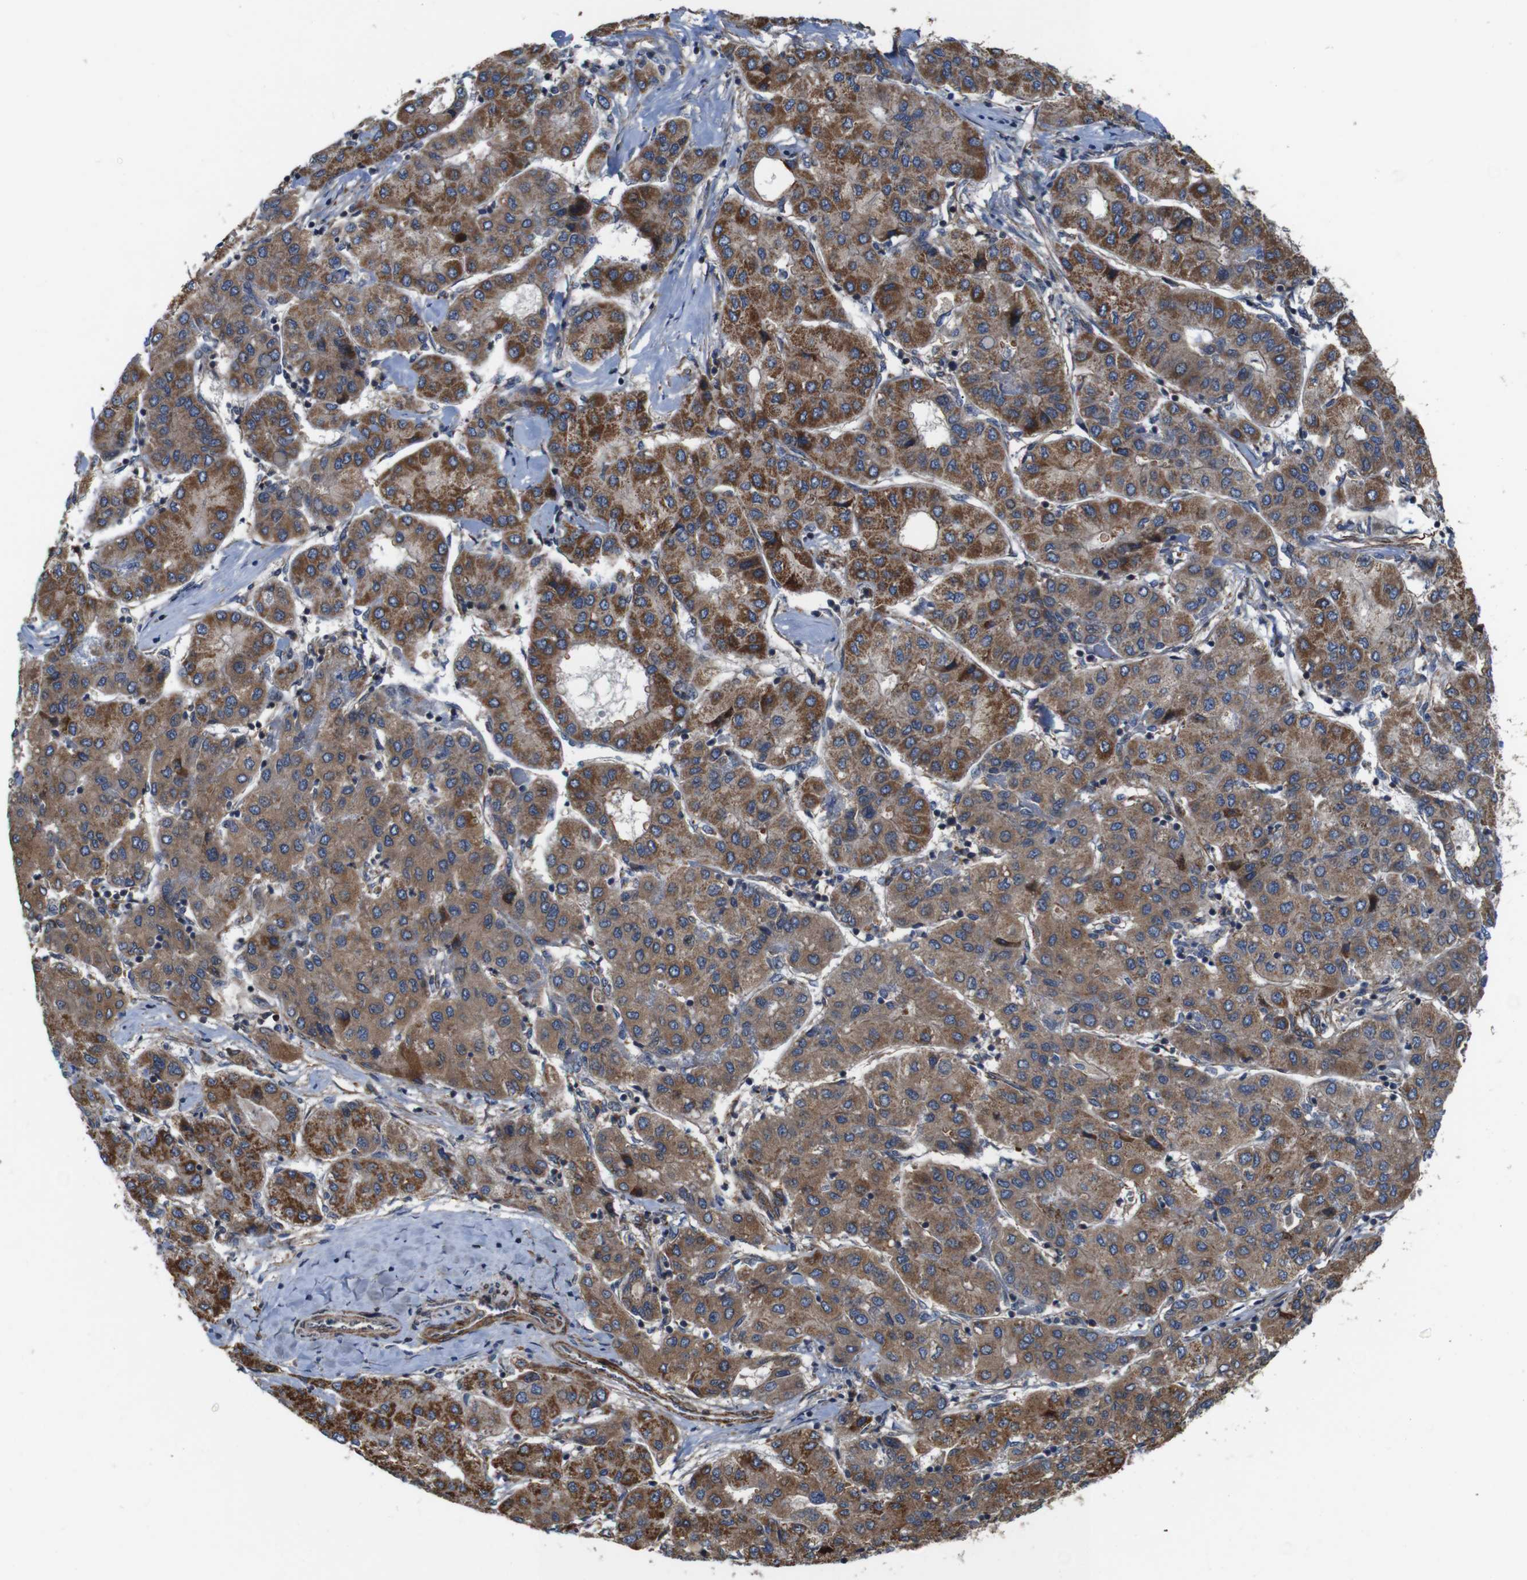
{"staining": {"intensity": "strong", "quantity": ">75%", "location": "cytoplasmic/membranous"}, "tissue": "liver cancer", "cell_type": "Tumor cells", "image_type": "cancer", "snomed": [{"axis": "morphology", "description": "Carcinoma, Hepatocellular, NOS"}, {"axis": "topography", "description": "Liver"}], "caption": "Tumor cells display strong cytoplasmic/membranous expression in about >75% of cells in liver hepatocellular carcinoma.", "gene": "GGT7", "patient": {"sex": "male", "age": 65}}